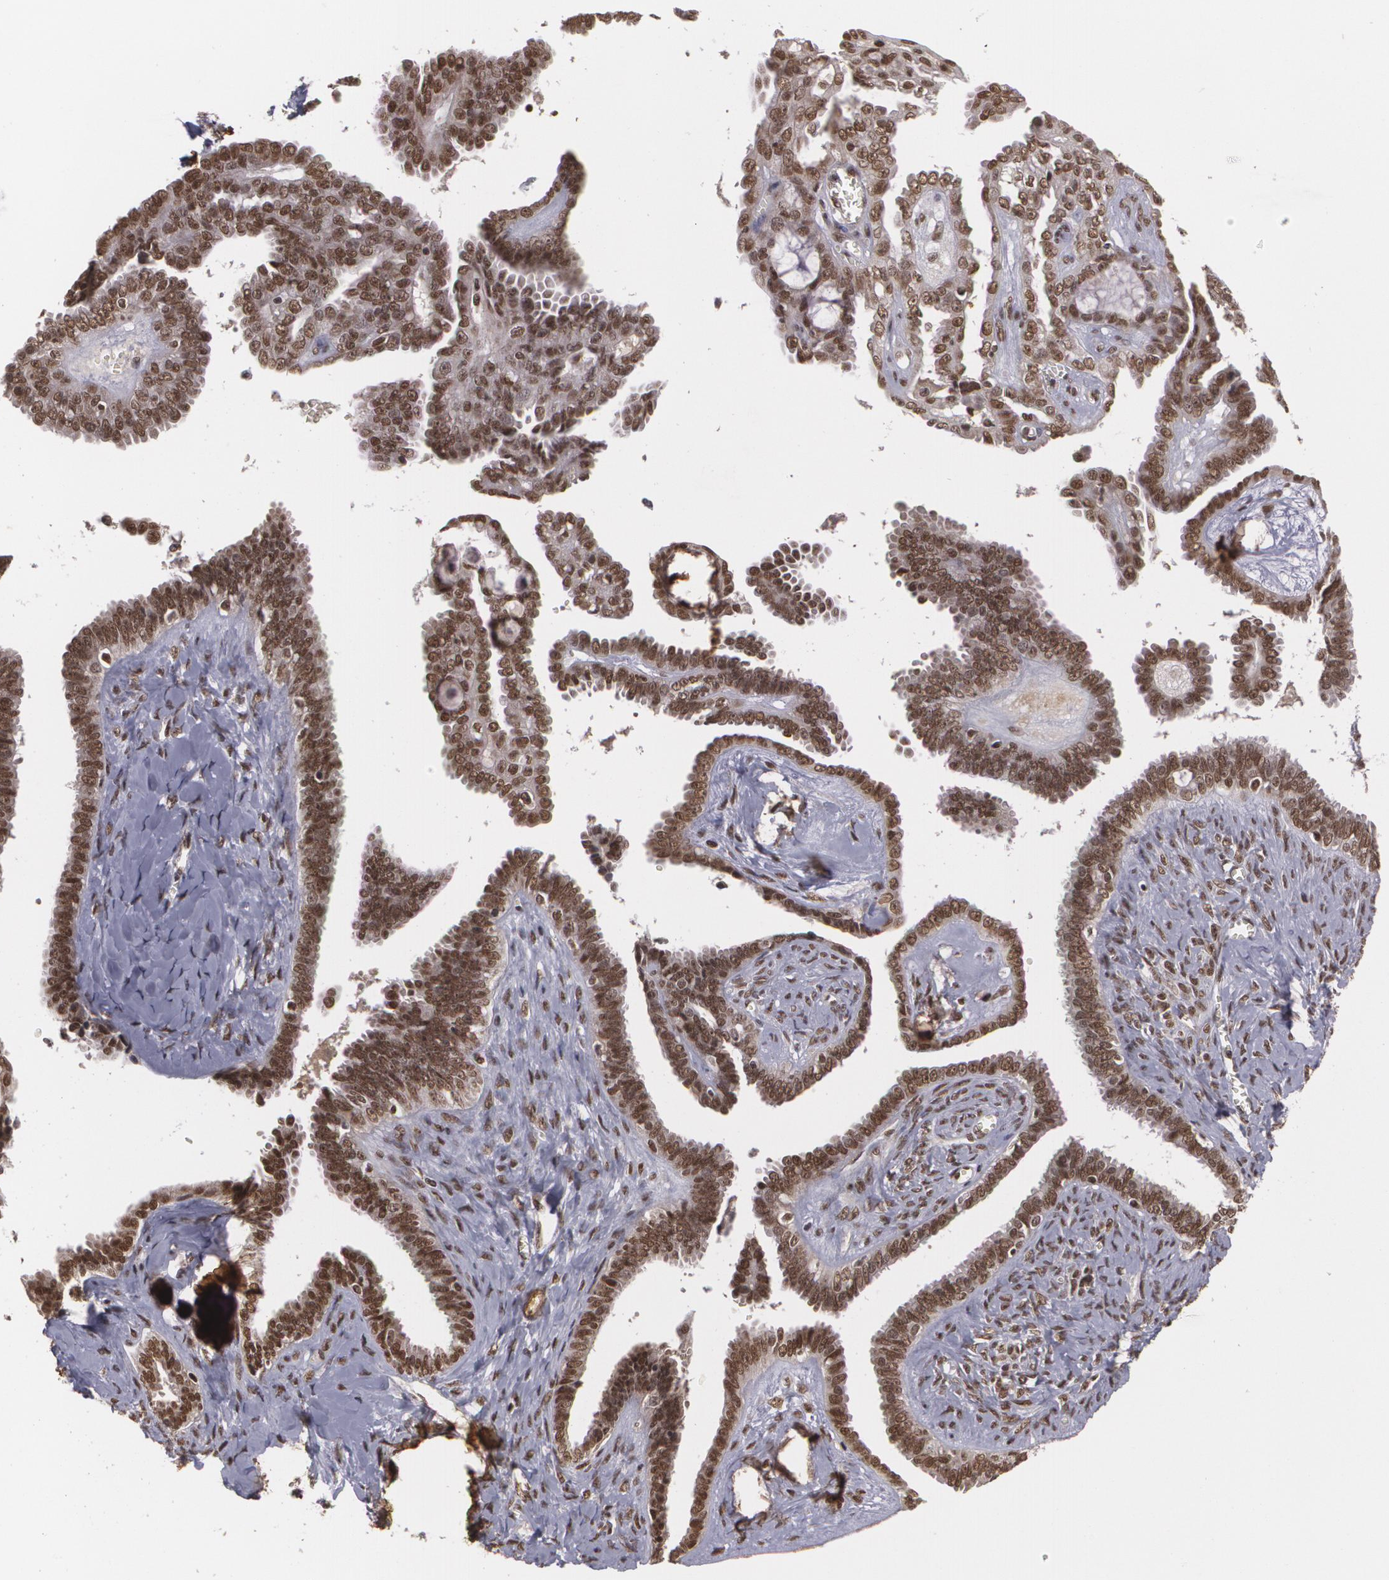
{"staining": {"intensity": "strong", "quantity": ">75%", "location": "nuclear"}, "tissue": "ovarian cancer", "cell_type": "Tumor cells", "image_type": "cancer", "snomed": [{"axis": "morphology", "description": "Cystadenocarcinoma, serous, NOS"}, {"axis": "topography", "description": "Ovary"}], "caption": "Tumor cells show high levels of strong nuclear expression in about >75% of cells in human ovarian cancer (serous cystadenocarcinoma). (IHC, brightfield microscopy, high magnification).", "gene": "RXRB", "patient": {"sex": "female", "age": 71}}